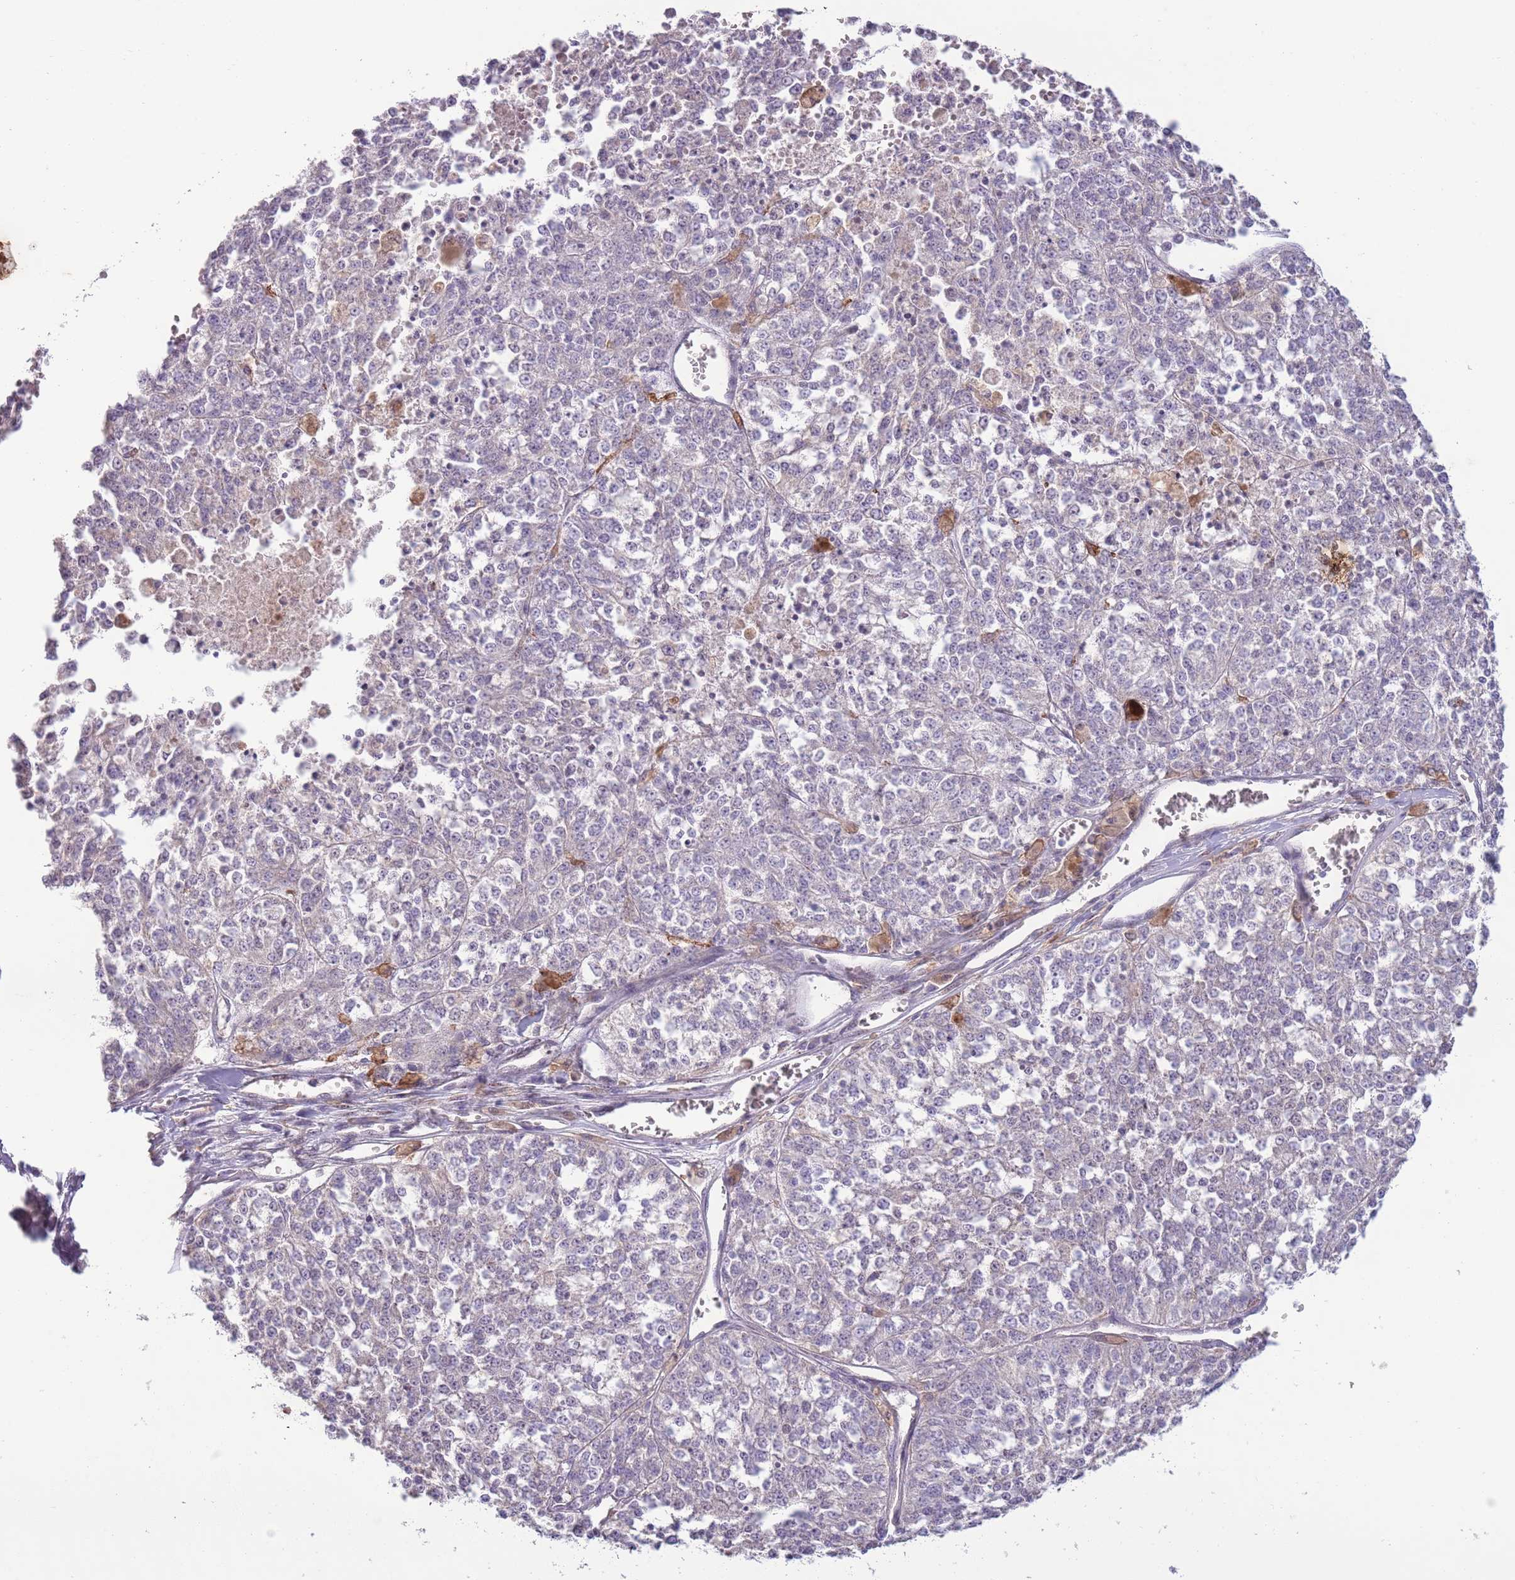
{"staining": {"intensity": "negative", "quantity": "none", "location": "none"}, "tissue": "melanoma", "cell_type": "Tumor cells", "image_type": "cancer", "snomed": [{"axis": "morphology", "description": "Malignant melanoma, NOS"}, {"axis": "topography", "description": "Skin"}], "caption": "Immunohistochemistry (IHC) image of melanoma stained for a protein (brown), which exhibits no expression in tumor cells.", "gene": "CAPN9", "patient": {"sex": "female", "age": 64}}